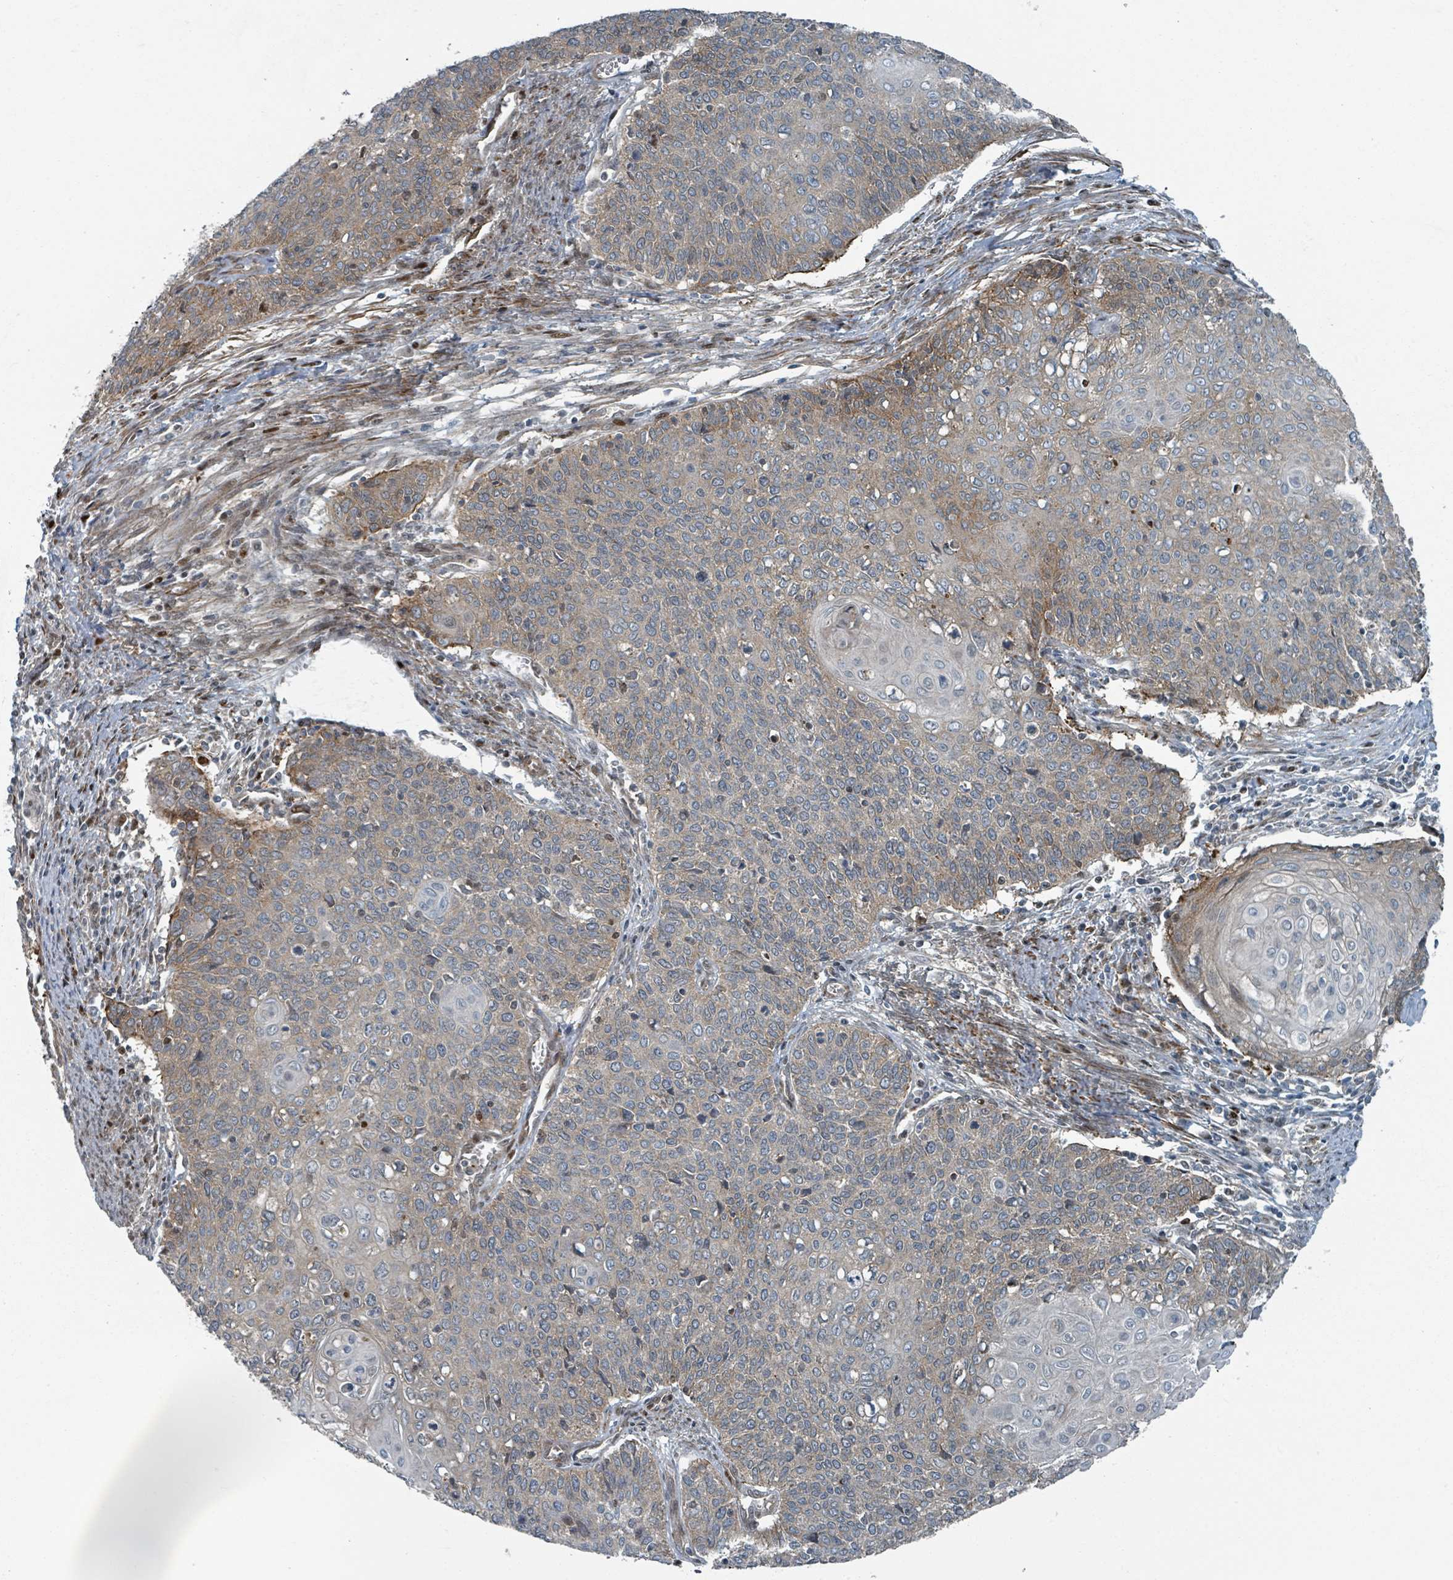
{"staining": {"intensity": "moderate", "quantity": "25%-75%", "location": "cytoplasmic/membranous"}, "tissue": "cervical cancer", "cell_type": "Tumor cells", "image_type": "cancer", "snomed": [{"axis": "morphology", "description": "Squamous cell carcinoma, NOS"}, {"axis": "topography", "description": "Cervix"}], "caption": "Moderate cytoplasmic/membranous protein staining is seen in about 25%-75% of tumor cells in cervical cancer (squamous cell carcinoma).", "gene": "RHPN2", "patient": {"sex": "female", "age": 39}}